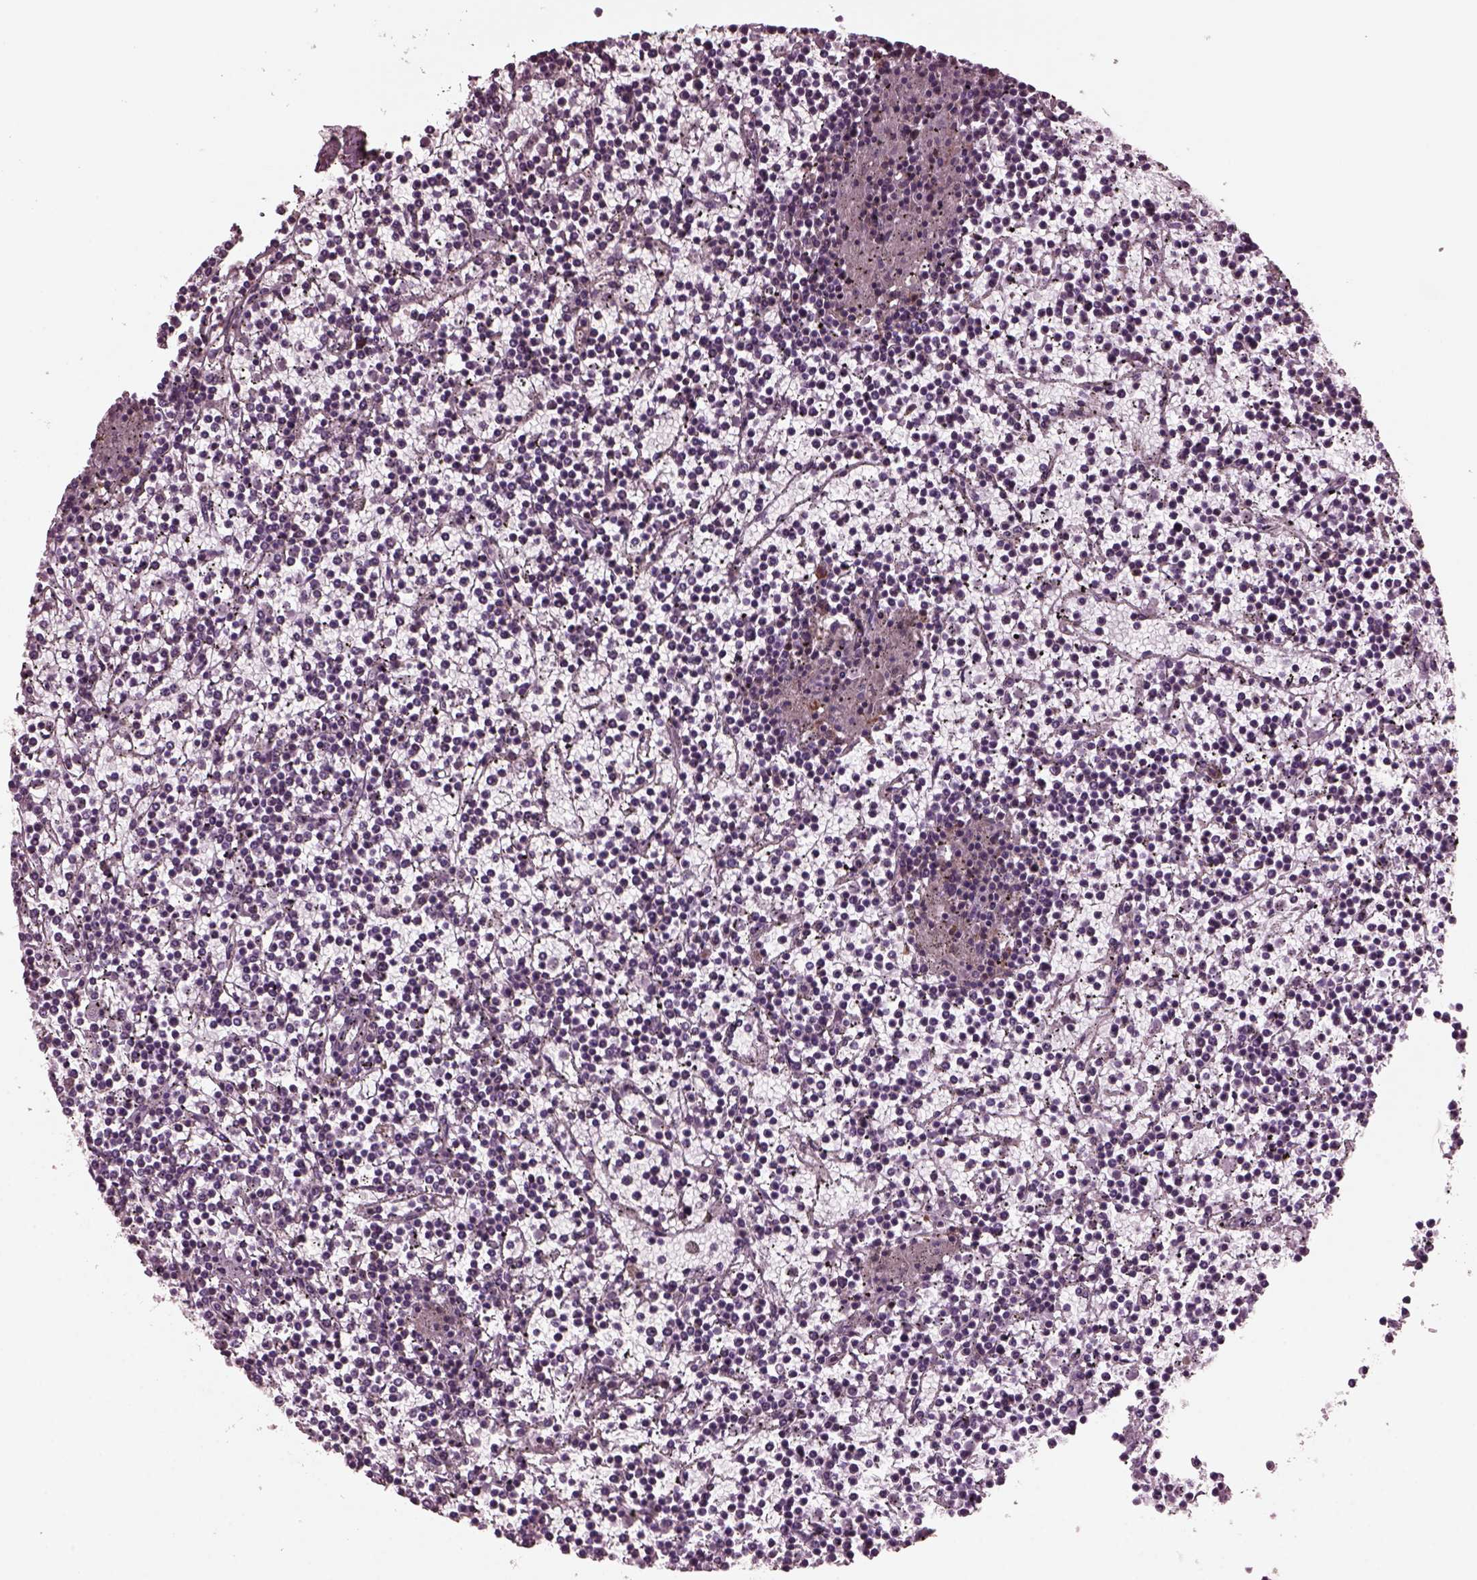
{"staining": {"intensity": "negative", "quantity": "none", "location": "none"}, "tissue": "lymphoma", "cell_type": "Tumor cells", "image_type": "cancer", "snomed": [{"axis": "morphology", "description": "Malignant lymphoma, non-Hodgkin's type, Low grade"}, {"axis": "topography", "description": "Spleen"}], "caption": "The histopathology image shows no staining of tumor cells in lymphoma.", "gene": "GDF11", "patient": {"sex": "female", "age": 19}}